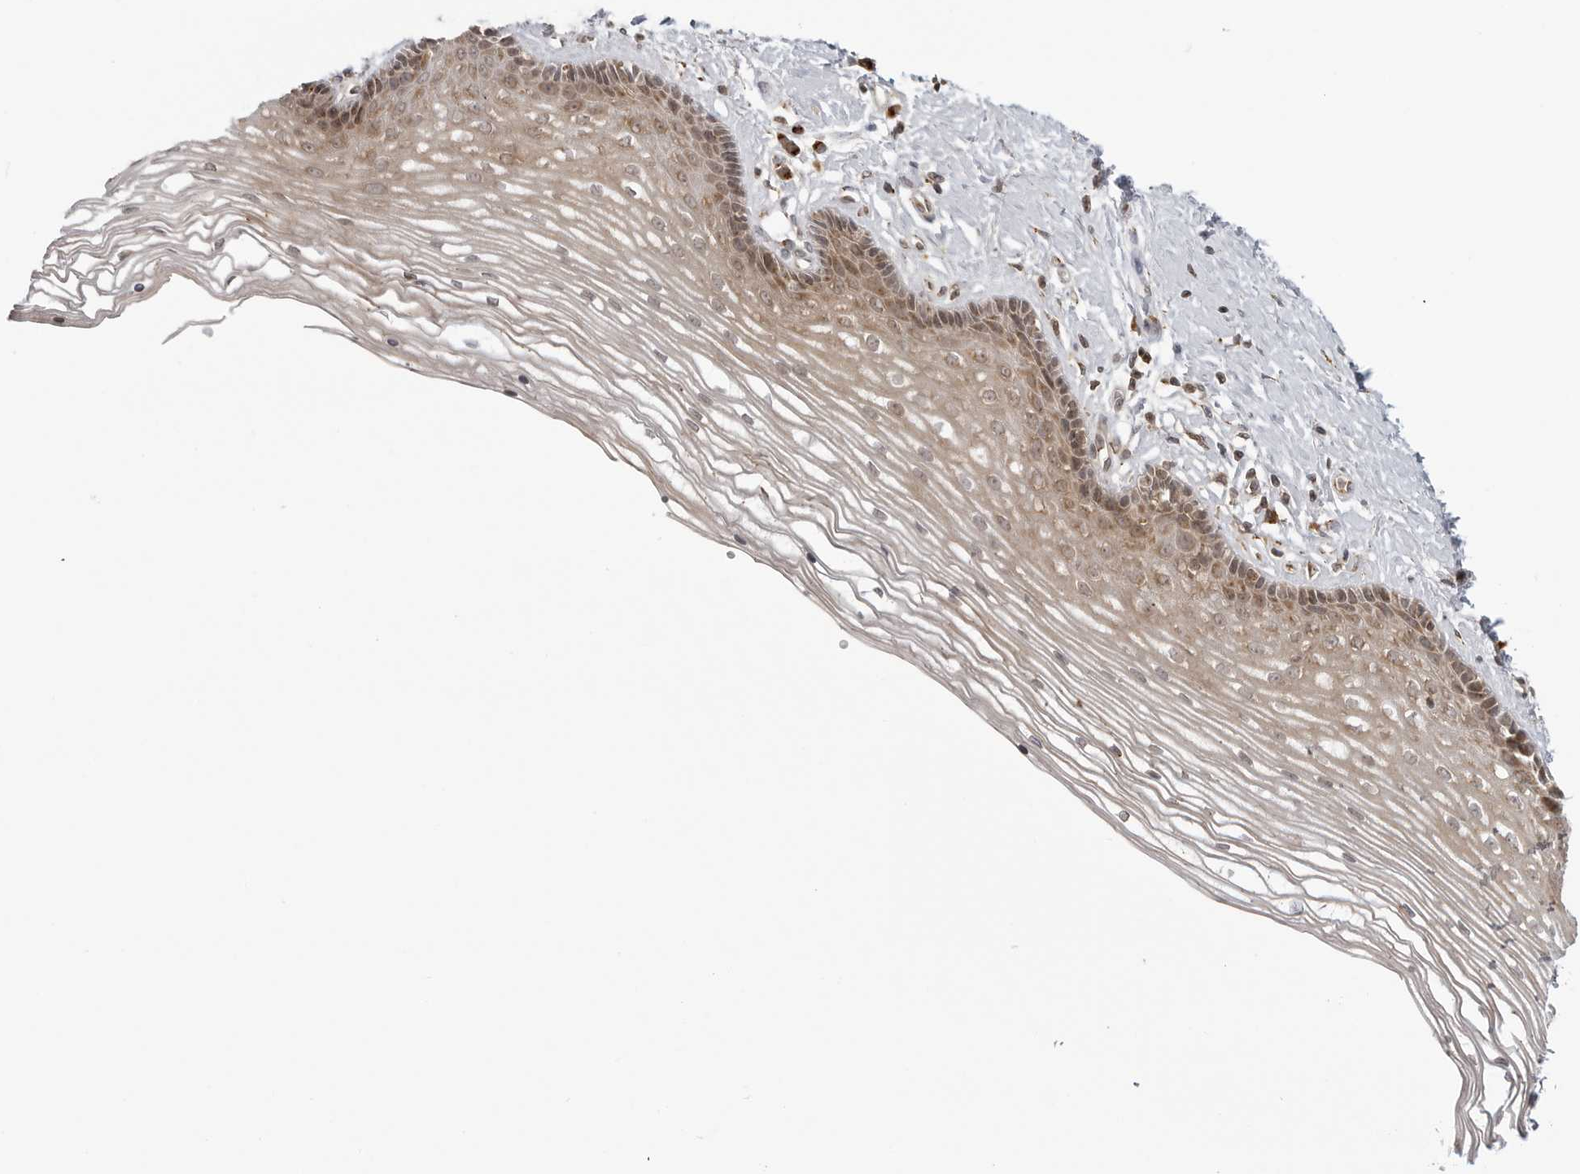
{"staining": {"intensity": "moderate", "quantity": ">75%", "location": "cytoplasmic/membranous"}, "tissue": "vagina", "cell_type": "Squamous epithelial cells", "image_type": "normal", "snomed": [{"axis": "morphology", "description": "Normal tissue, NOS"}, {"axis": "topography", "description": "Vagina"}], "caption": "A medium amount of moderate cytoplasmic/membranous positivity is seen in about >75% of squamous epithelial cells in benign vagina.", "gene": "COPA", "patient": {"sex": "female", "age": 46}}